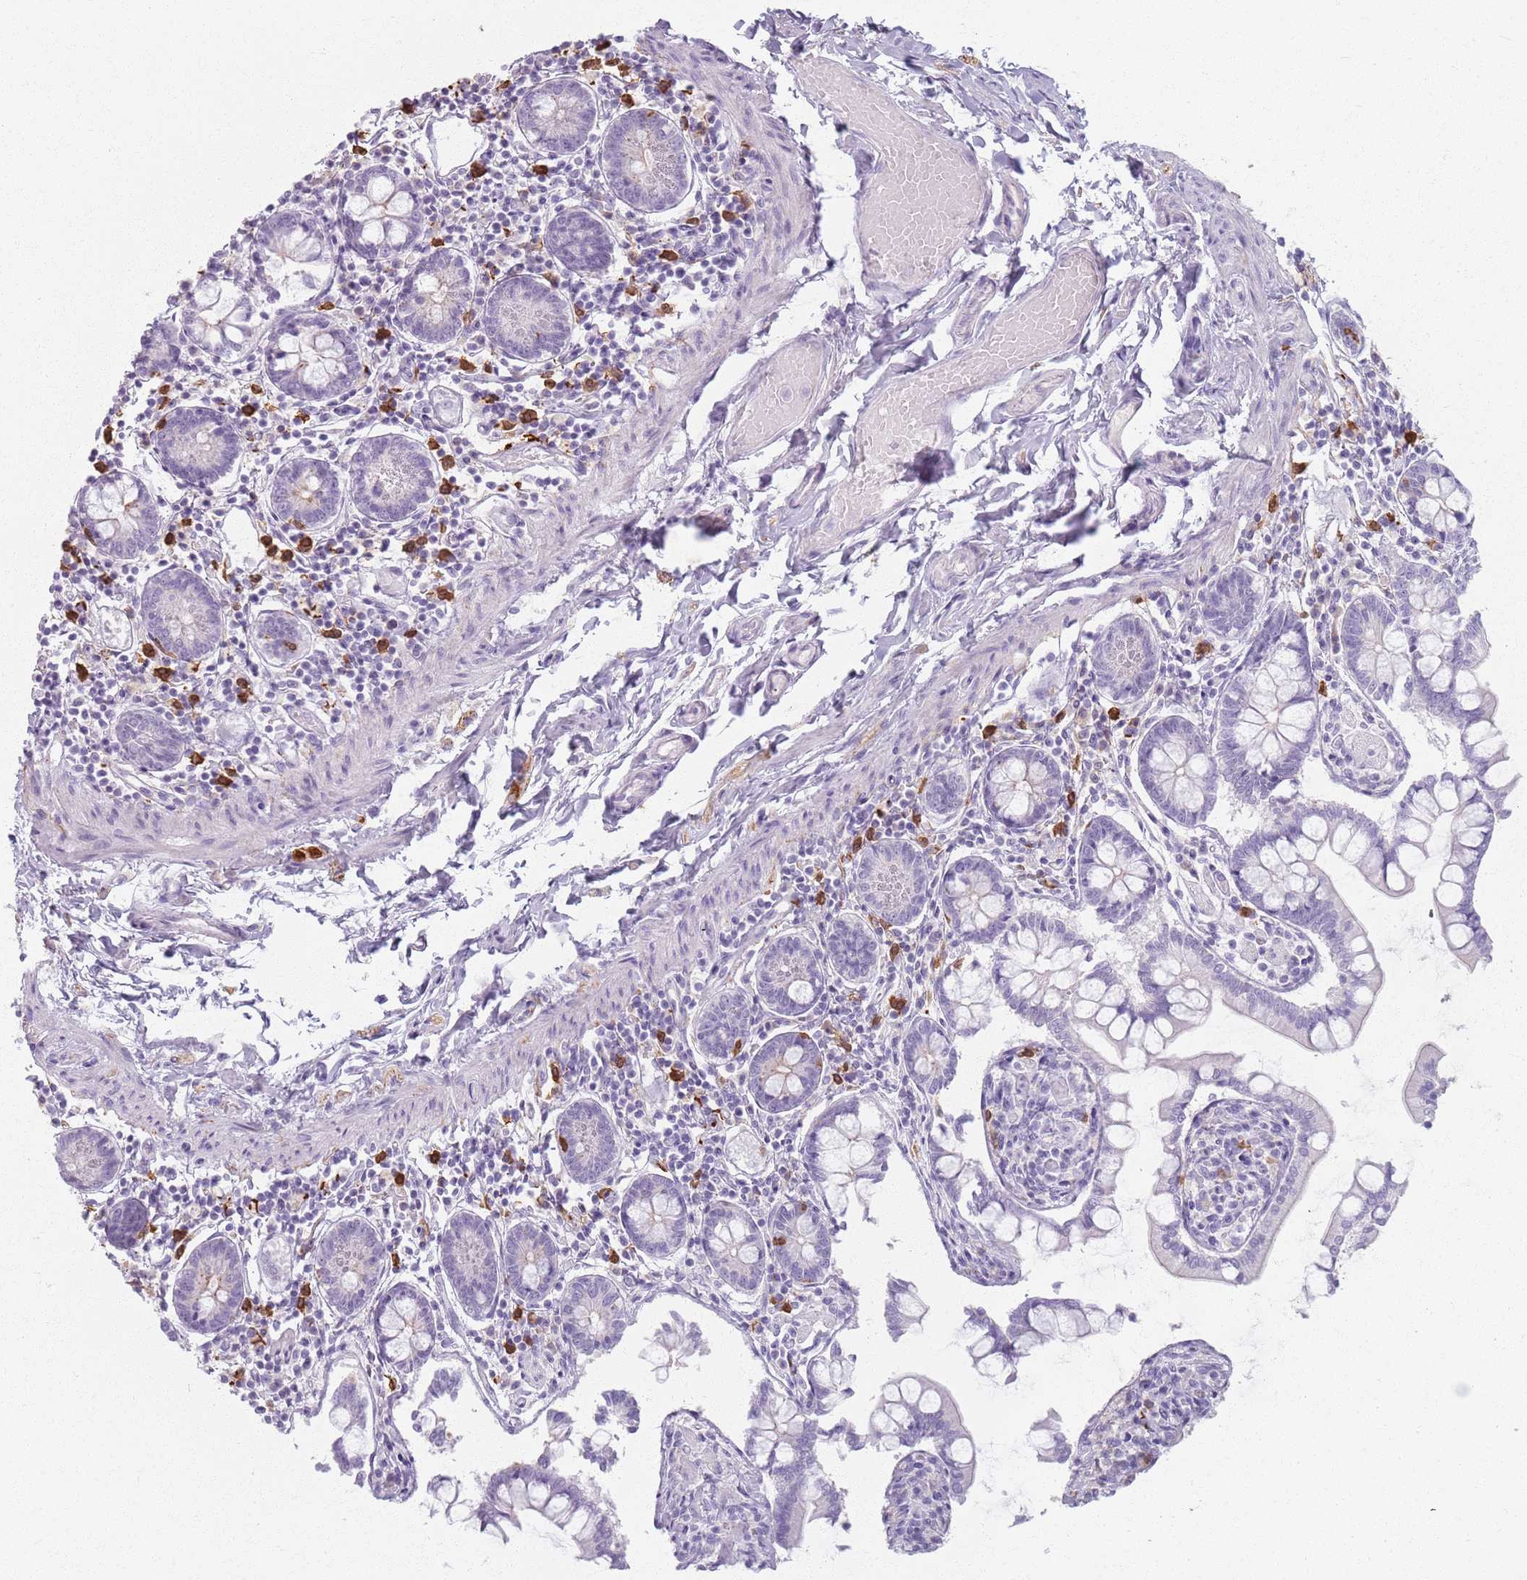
{"staining": {"intensity": "moderate", "quantity": "<25%", "location": "cytoplasmic/membranous"}, "tissue": "small intestine", "cell_type": "Glandular cells", "image_type": "normal", "snomed": [{"axis": "morphology", "description": "Normal tissue, NOS"}, {"axis": "topography", "description": "Small intestine"}], "caption": "Glandular cells demonstrate low levels of moderate cytoplasmic/membranous expression in approximately <25% of cells in unremarkable human small intestine. (DAB IHC with brightfield microscopy, high magnification).", "gene": "GDPGP1", "patient": {"sex": "male", "age": 41}}